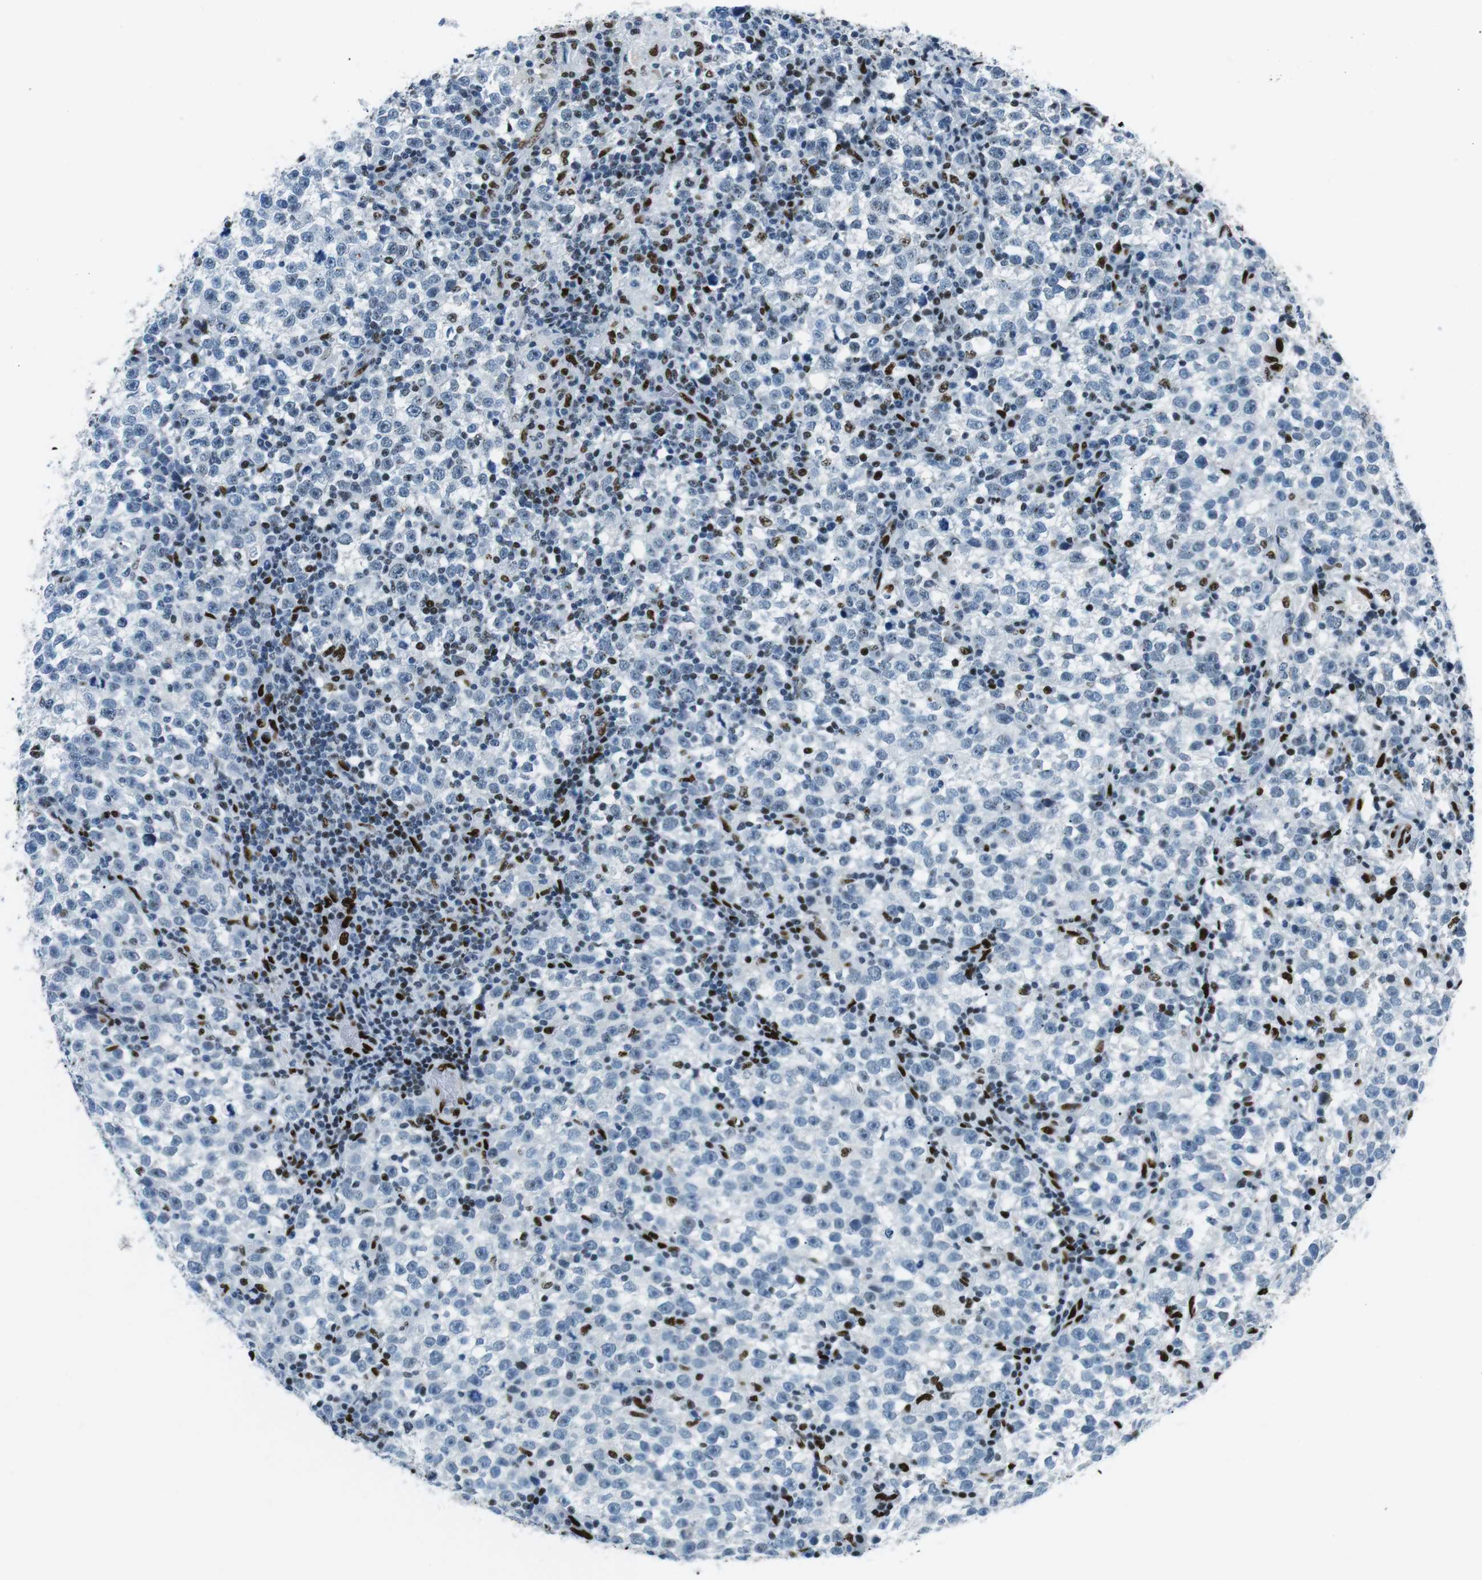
{"staining": {"intensity": "negative", "quantity": "none", "location": "none"}, "tissue": "testis cancer", "cell_type": "Tumor cells", "image_type": "cancer", "snomed": [{"axis": "morphology", "description": "Seminoma, NOS"}, {"axis": "topography", "description": "Testis"}], "caption": "Immunohistochemistry of testis cancer (seminoma) demonstrates no expression in tumor cells. (Stains: DAB immunohistochemistry with hematoxylin counter stain, Microscopy: brightfield microscopy at high magnification).", "gene": "PML", "patient": {"sex": "male", "age": 43}}